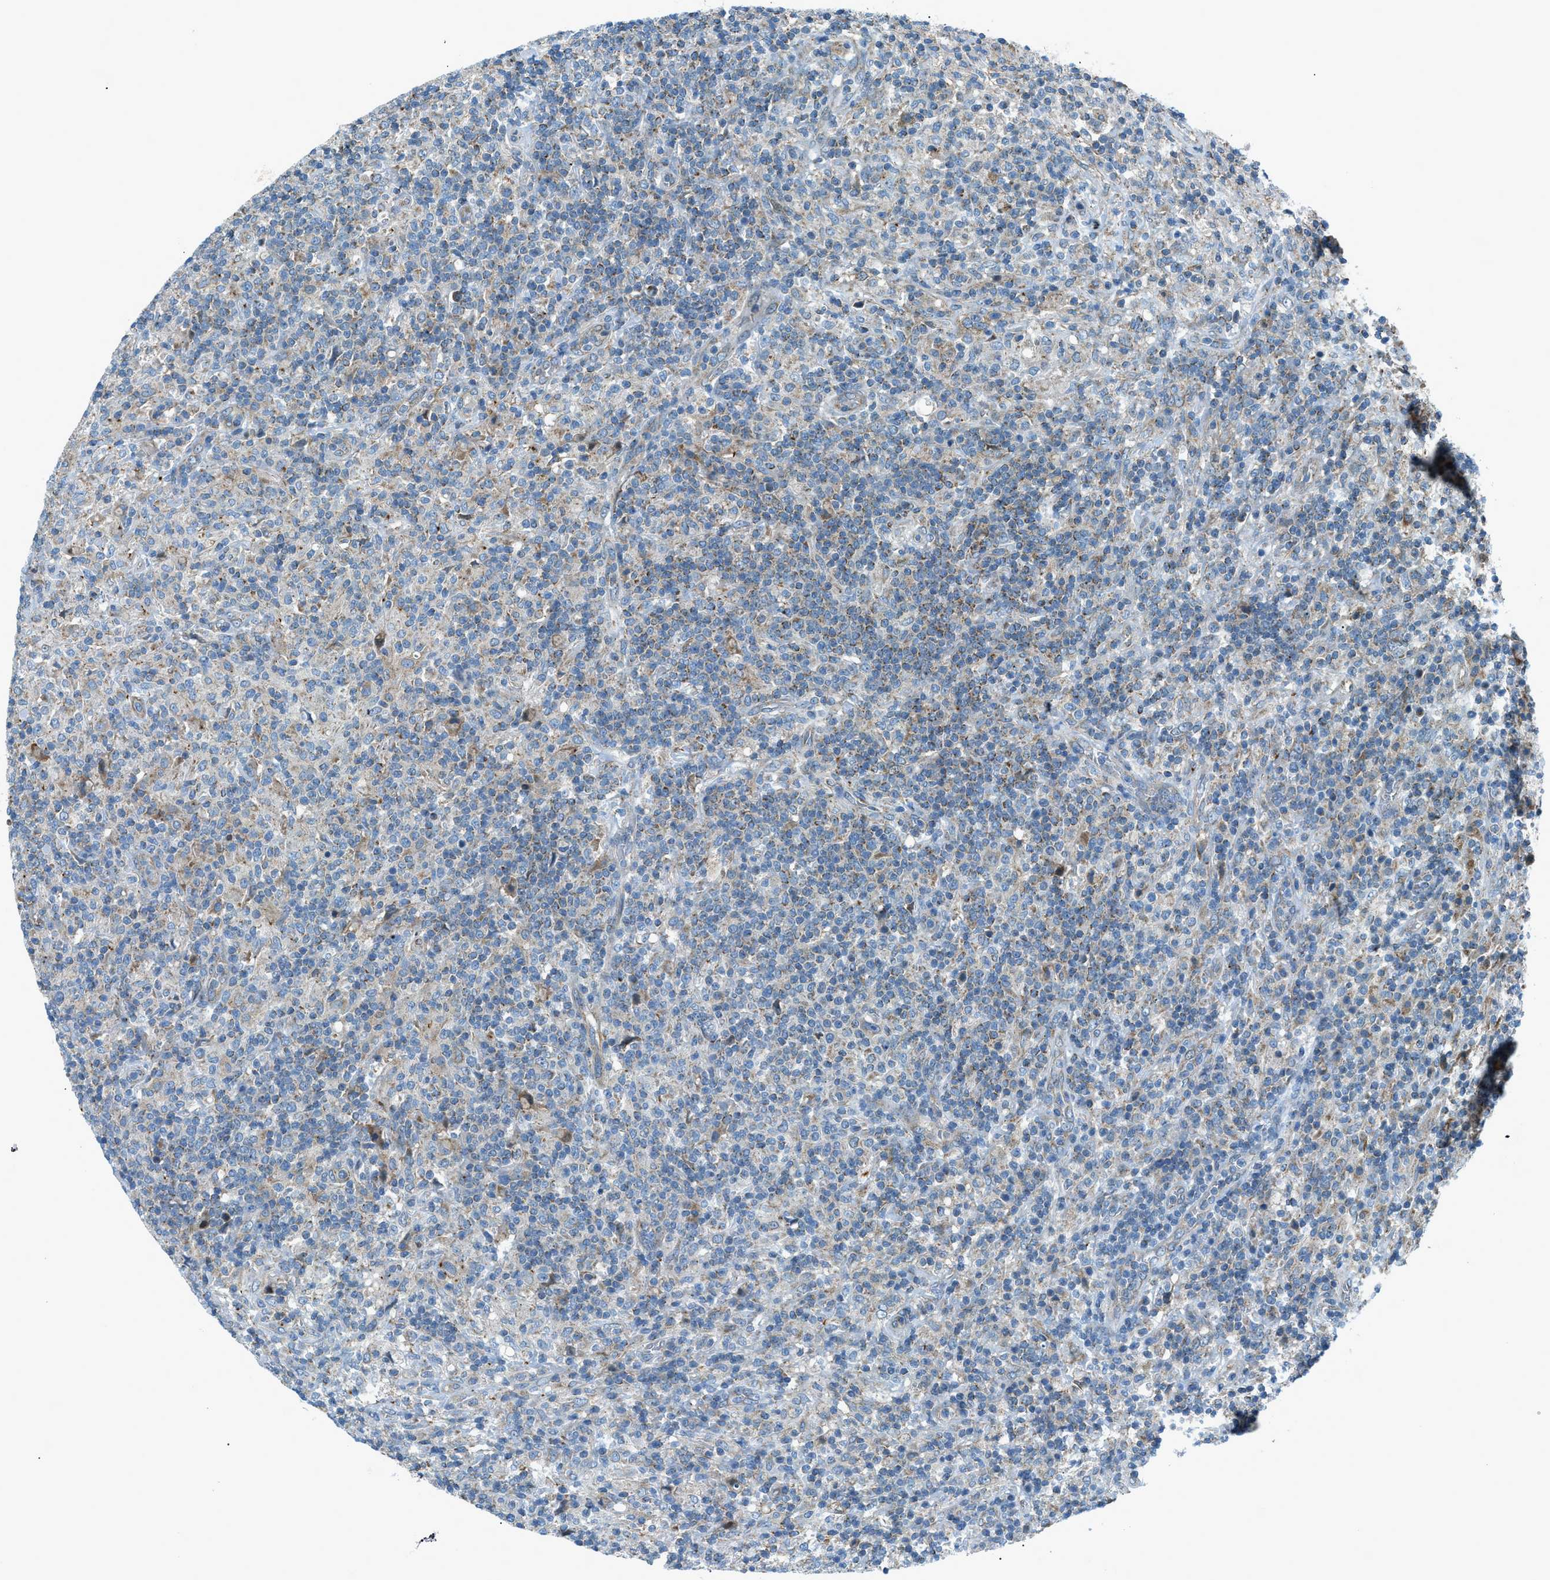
{"staining": {"intensity": "weak", "quantity": "<25%", "location": "cytoplasmic/membranous"}, "tissue": "lymphoma", "cell_type": "Tumor cells", "image_type": "cancer", "snomed": [{"axis": "morphology", "description": "Hodgkin's disease, NOS"}, {"axis": "topography", "description": "Lymph node"}], "caption": "DAB immunohistochemical staining of human Hodgkin's disease reveals no significant positivity in tumor cells. (Stains: DAB (3,3'-diaminobenzidine) IHC with hematoxylin counter stain, Microscopy: brightfield microscopy at high magnification).", "gene": "PIGG", "patient": {"sex": "male", "age": 70}}